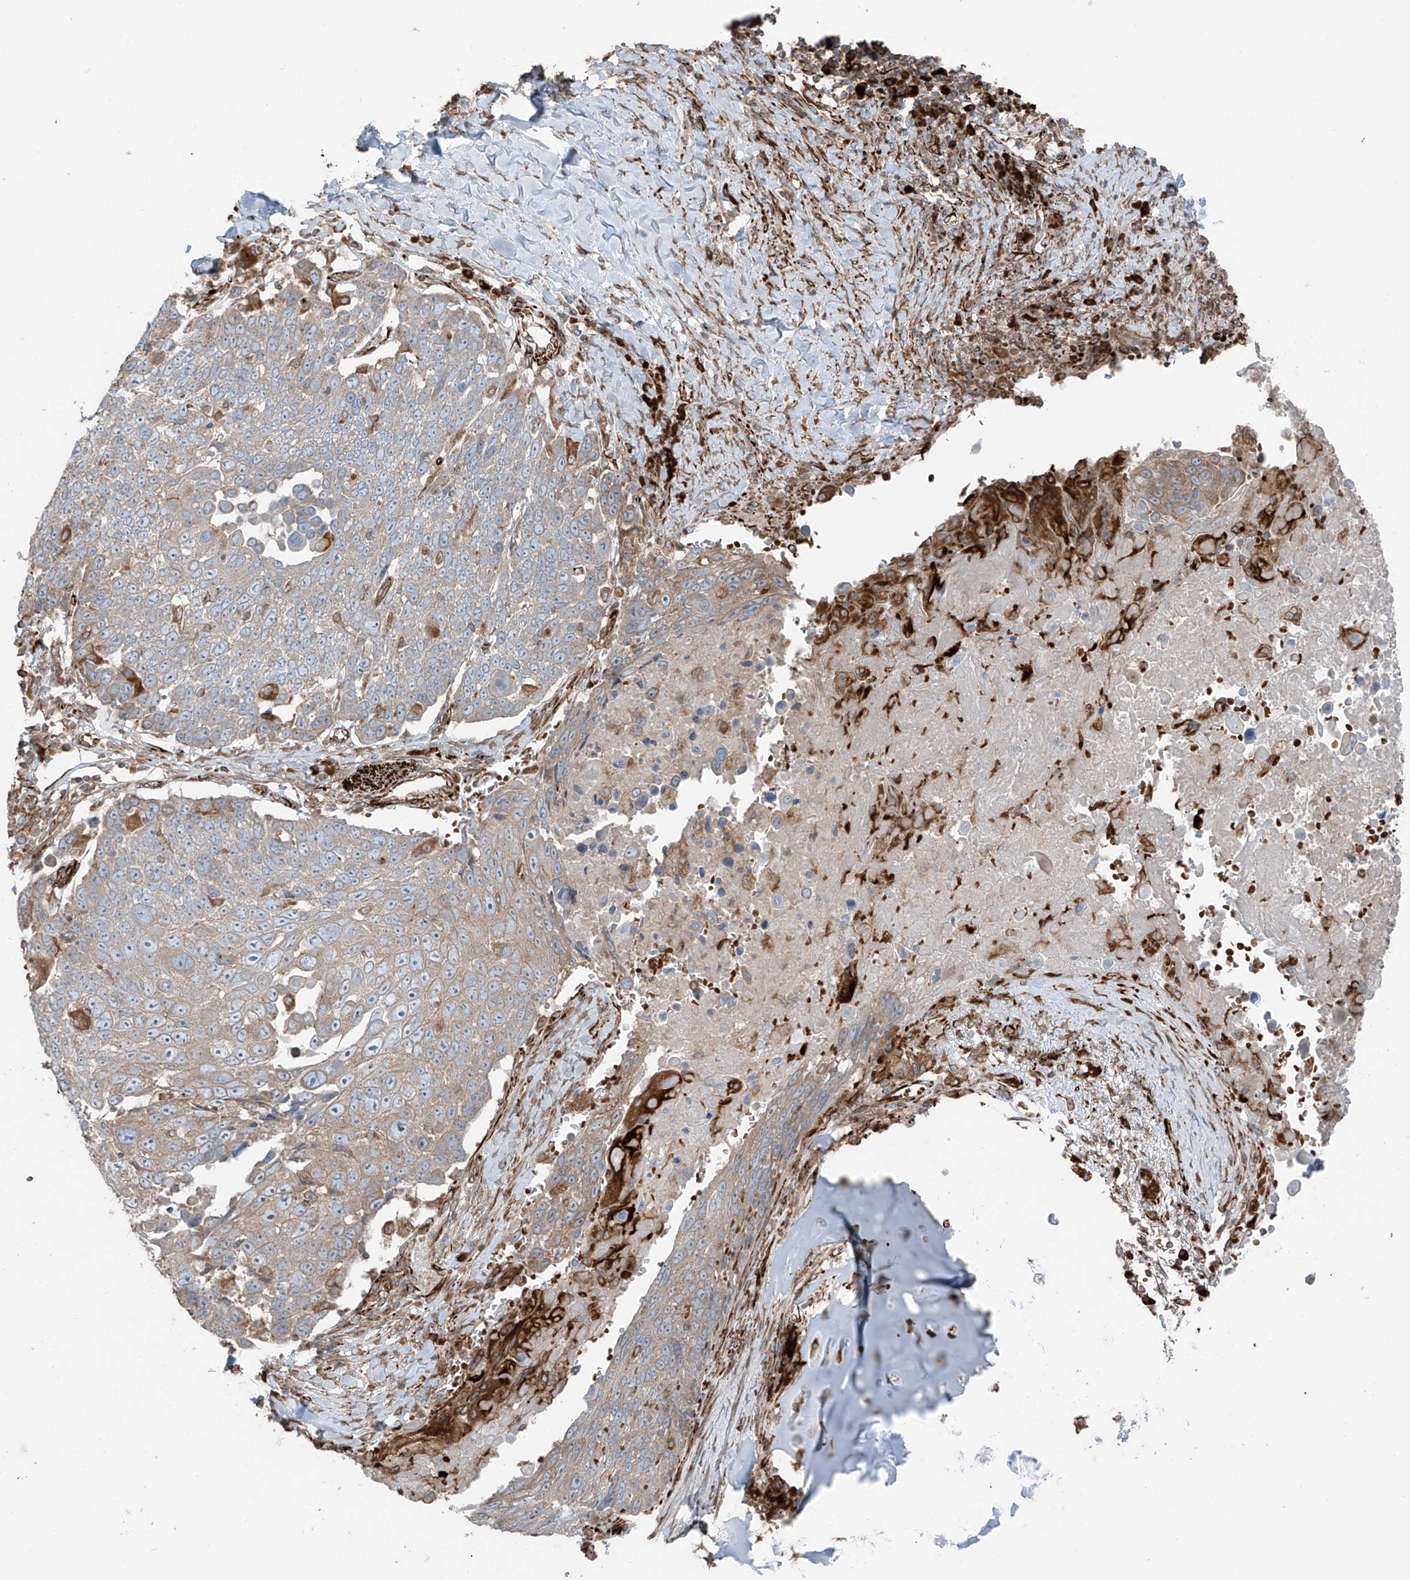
{"staining": {"intensity": "weak", "quantity": "<25%", "location": "cytoplasmic/membranous"}, "tissue": "lung cancer", "cell_type": "Tumor cells", "image_type": "cancer", "snomed": [{"axis": "morphology", "description": "Squamous cell carcinoma, NOS"}, {"axis": "topography", "description": "Lung"}], "caption": "Tumor cells show no significant expression in squamous cell carcinoma (lung).", "gene": "ERLEC1", "patient": {"sex": "male", "age": 66}}